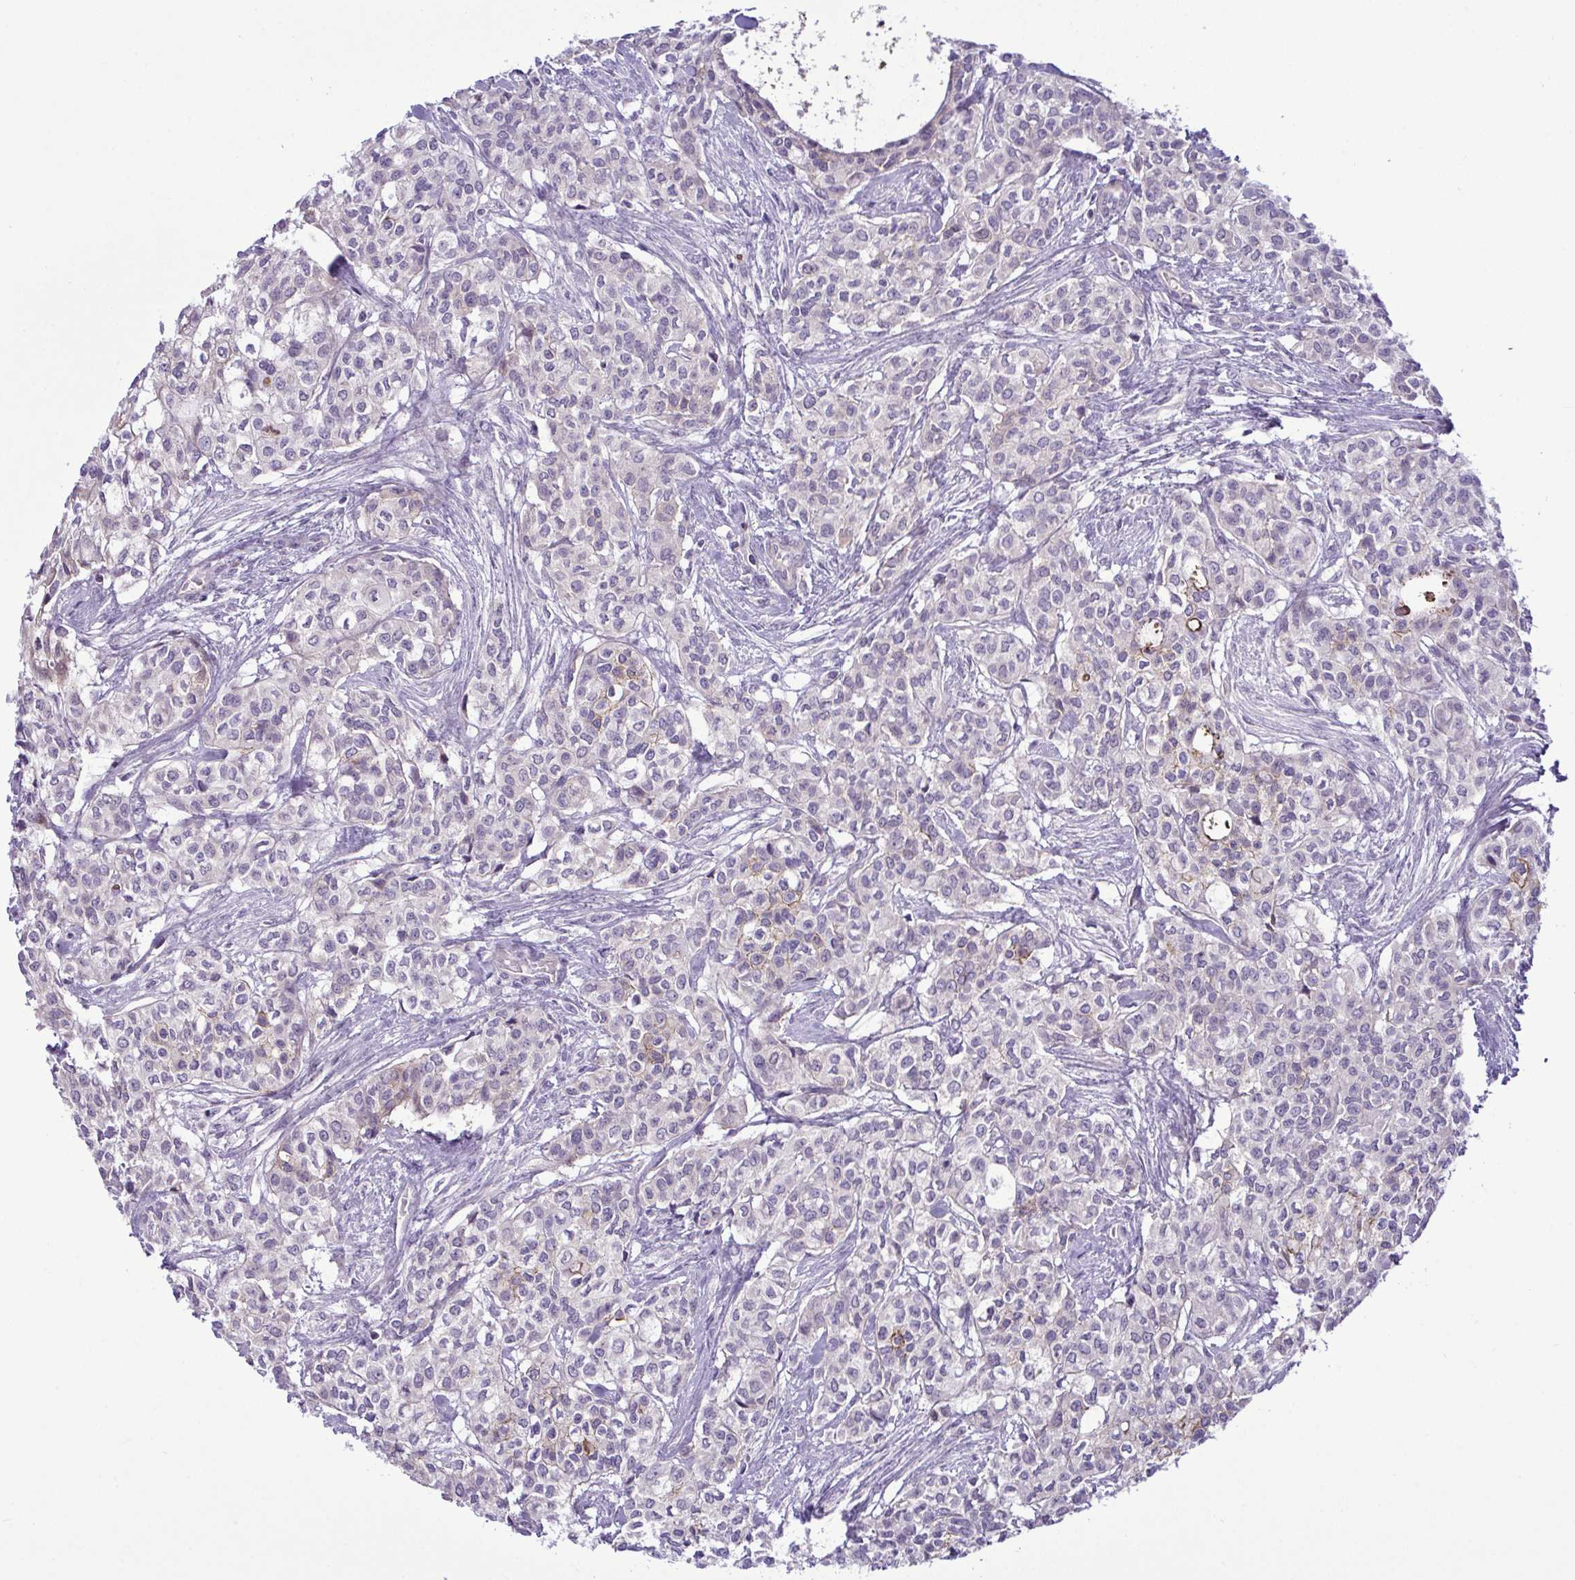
{"staining": {"intensity": "negative", "quantity": "none", "location": "none"}, "tissue": "head and neck cancer", "cell_type": "Tumor cells", "image_type": "cancer", "snomed": [{"axis": "morphology", "description": "Adenocarcinoma, NOS"}, {"axis": "topography", "description": "Head-Neck"}], "caption": "The IHC image has no significant expression in tumor cells of head and neck cancer tissue. (DAB immunohistochemistry visualized using brightfield microscopy, high magnification).", "gene": "SYNPO2L", "patient": {"sex": "male", "age": 81}}